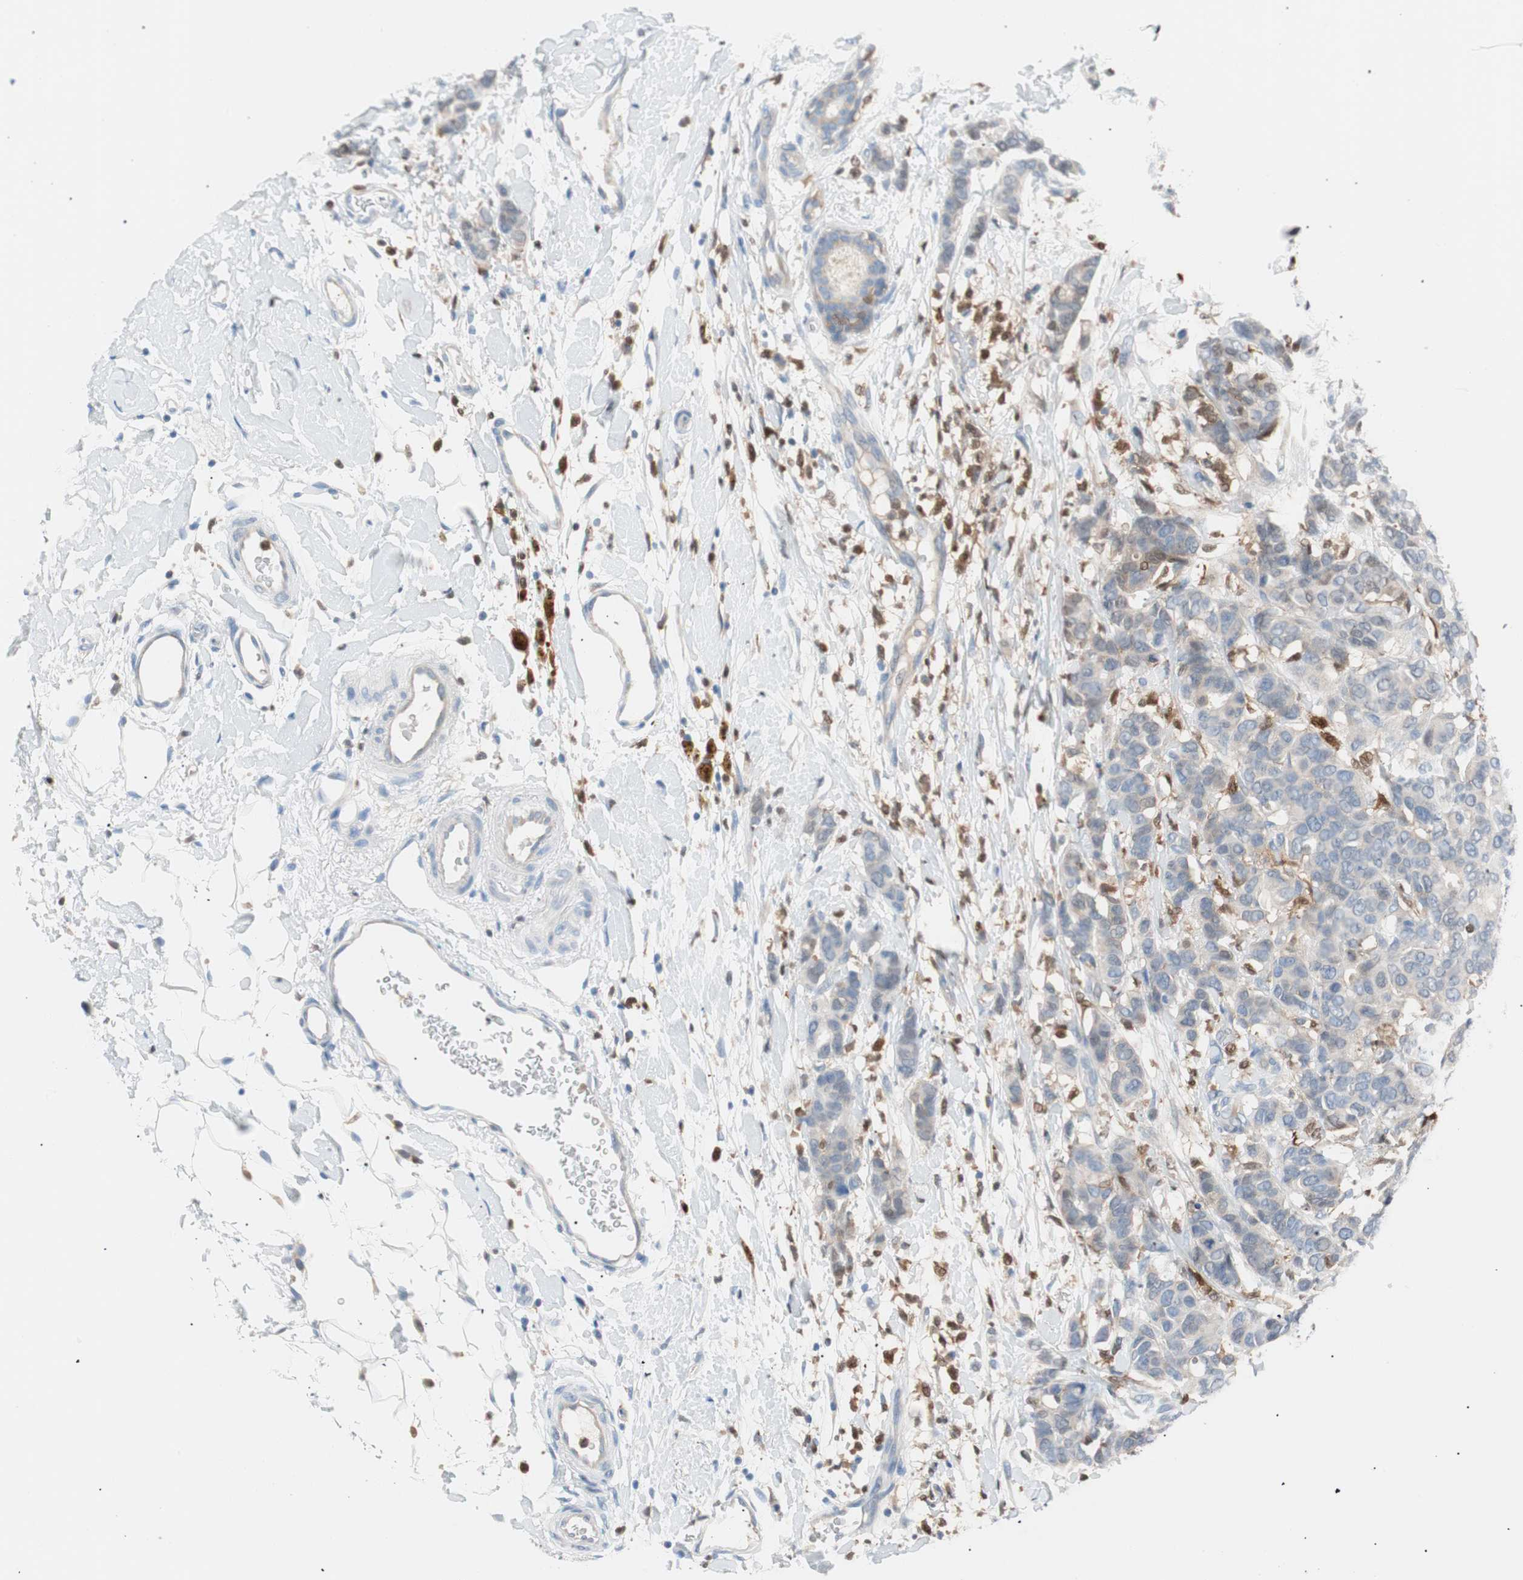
{"staining": {"intensity": "weak", "quantity": "25%-75%", "location": "cytoplasmic/membranous"}, "tissue": "breast cancer", "cell_type": "Tumor cells", "image_type": "cancer", "snomed": [{"axis": "morphology", "description": "Duct carcinoma"}, {"axis": "topography", "description": "Breast"}], "caption": "Immunohistochemical staining of breast cancer demonstrates low levels of weak cytoplasmic/membranous protein positivity in approximately 25%-75% of tumor cells. (brown staining indicates protein expression, while blue staining denotes nuclei).", "gene": "IL18", "patient": {"sex": "female", "age": 87}}